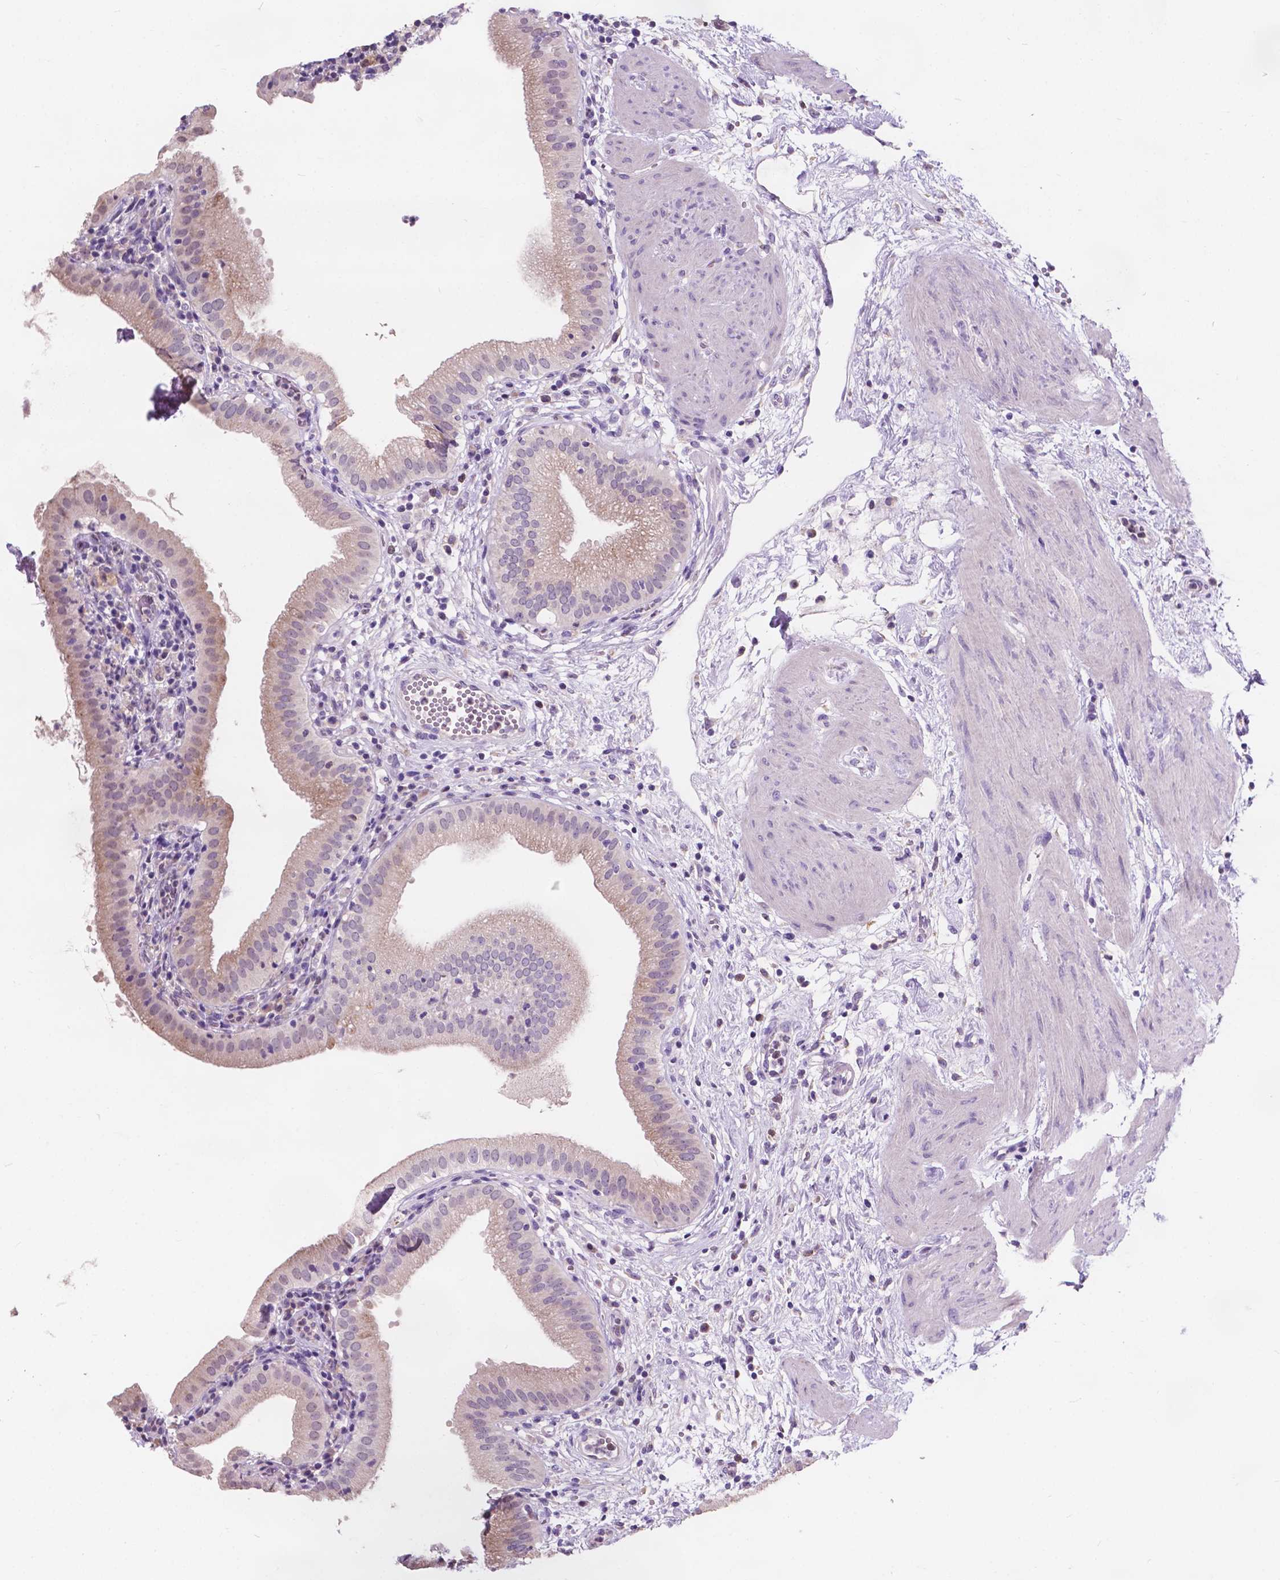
{"staining": {"intensity": "weak", "quantity": "25%-75%", "location": "cytoplasmic/membranous"}, "tissue": "gallbladder", "cell_type": "Glandular cells", "image_type": "normal", "snomed": [{"axis": "morphology", "description": "Normal tissue, NOS"}, {"axis": "topography", "description": "Gallbladder"}], "caption": "Protein expression analysis of normal gallbladder displays weak cytoplasmic/membranous staining in approximately 25%-75% of glandular cells.", "gene": "IREB2", "patient": {"sex": "female", "age": 65}}